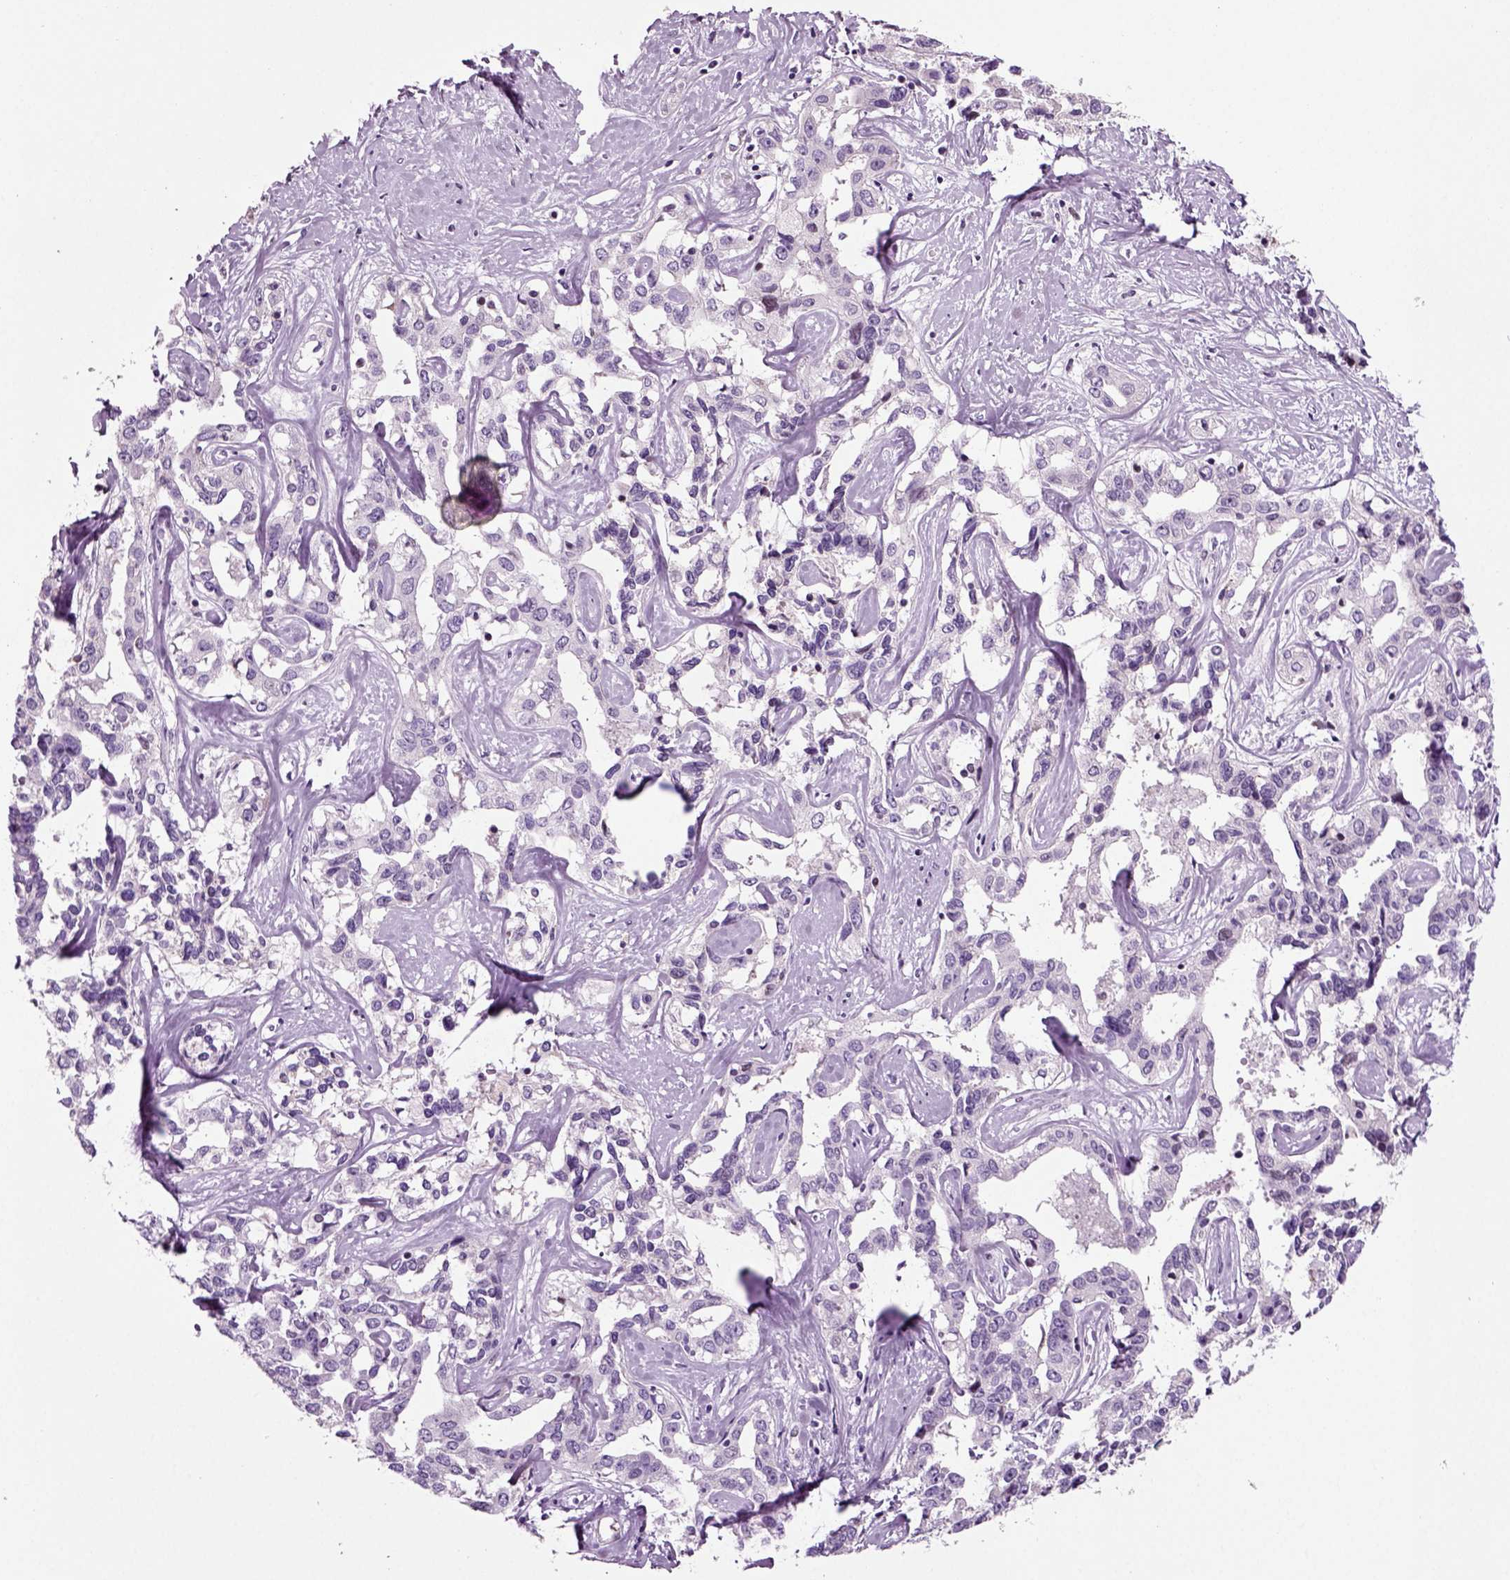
{"staining": {"intensity": "negative", "quantity": "none", "location": "none"}, "tissue": "liver cancer", "cell_type": "Tumor cells", "image_type": "cancer", "snomed": [{"axis": "morphology", "description": "Cholangiocarcinoma"}, {"axis": "topography", "description": "Liver"}], "caption": "Tumor cells show no significant protein staining in liver cancer.", "gene": "ARID3A", "patient": {"sex": "male", "age": 59}}